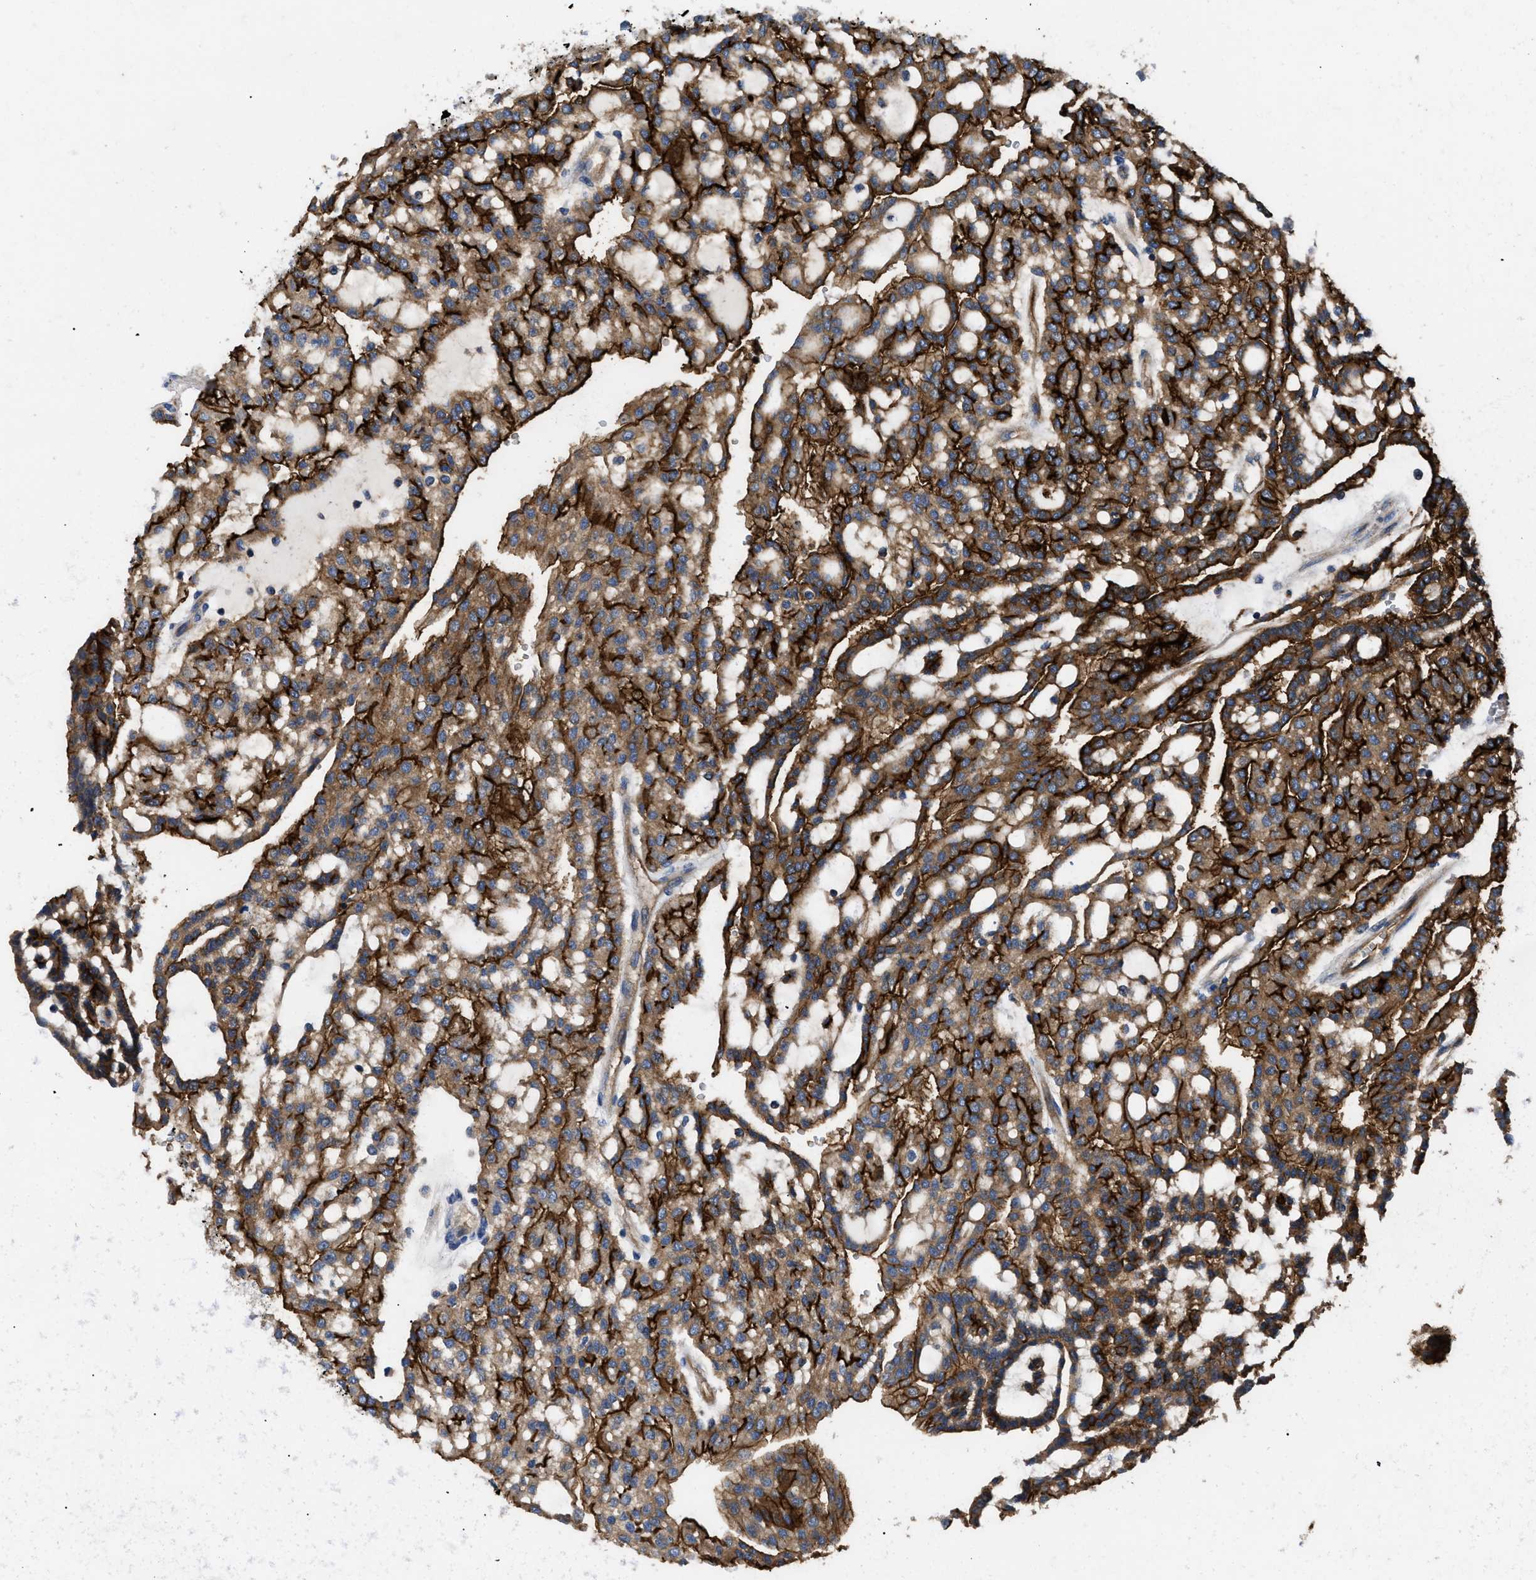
{"staining": {"intensity": "strong", "quantity": ">75%", "location": "cytoplasmic/membranous"}, "tissue": "renal cancer", "cell_type": "Tumor cells", "image_type": "cancer", "snomed": [{"axis": "morphology", "description": "Adenocarcinoma, NOS"}, {"axis": "topography", "description": "Kidney"}], "caption": "Renal cancer stained with immunohistochemistry (IHC) displays strong cytoplasmic/membranous expression in about >75% of tumor cells.", "gene": "NT5E", "patient": {"sex": "male", "age": 63}}